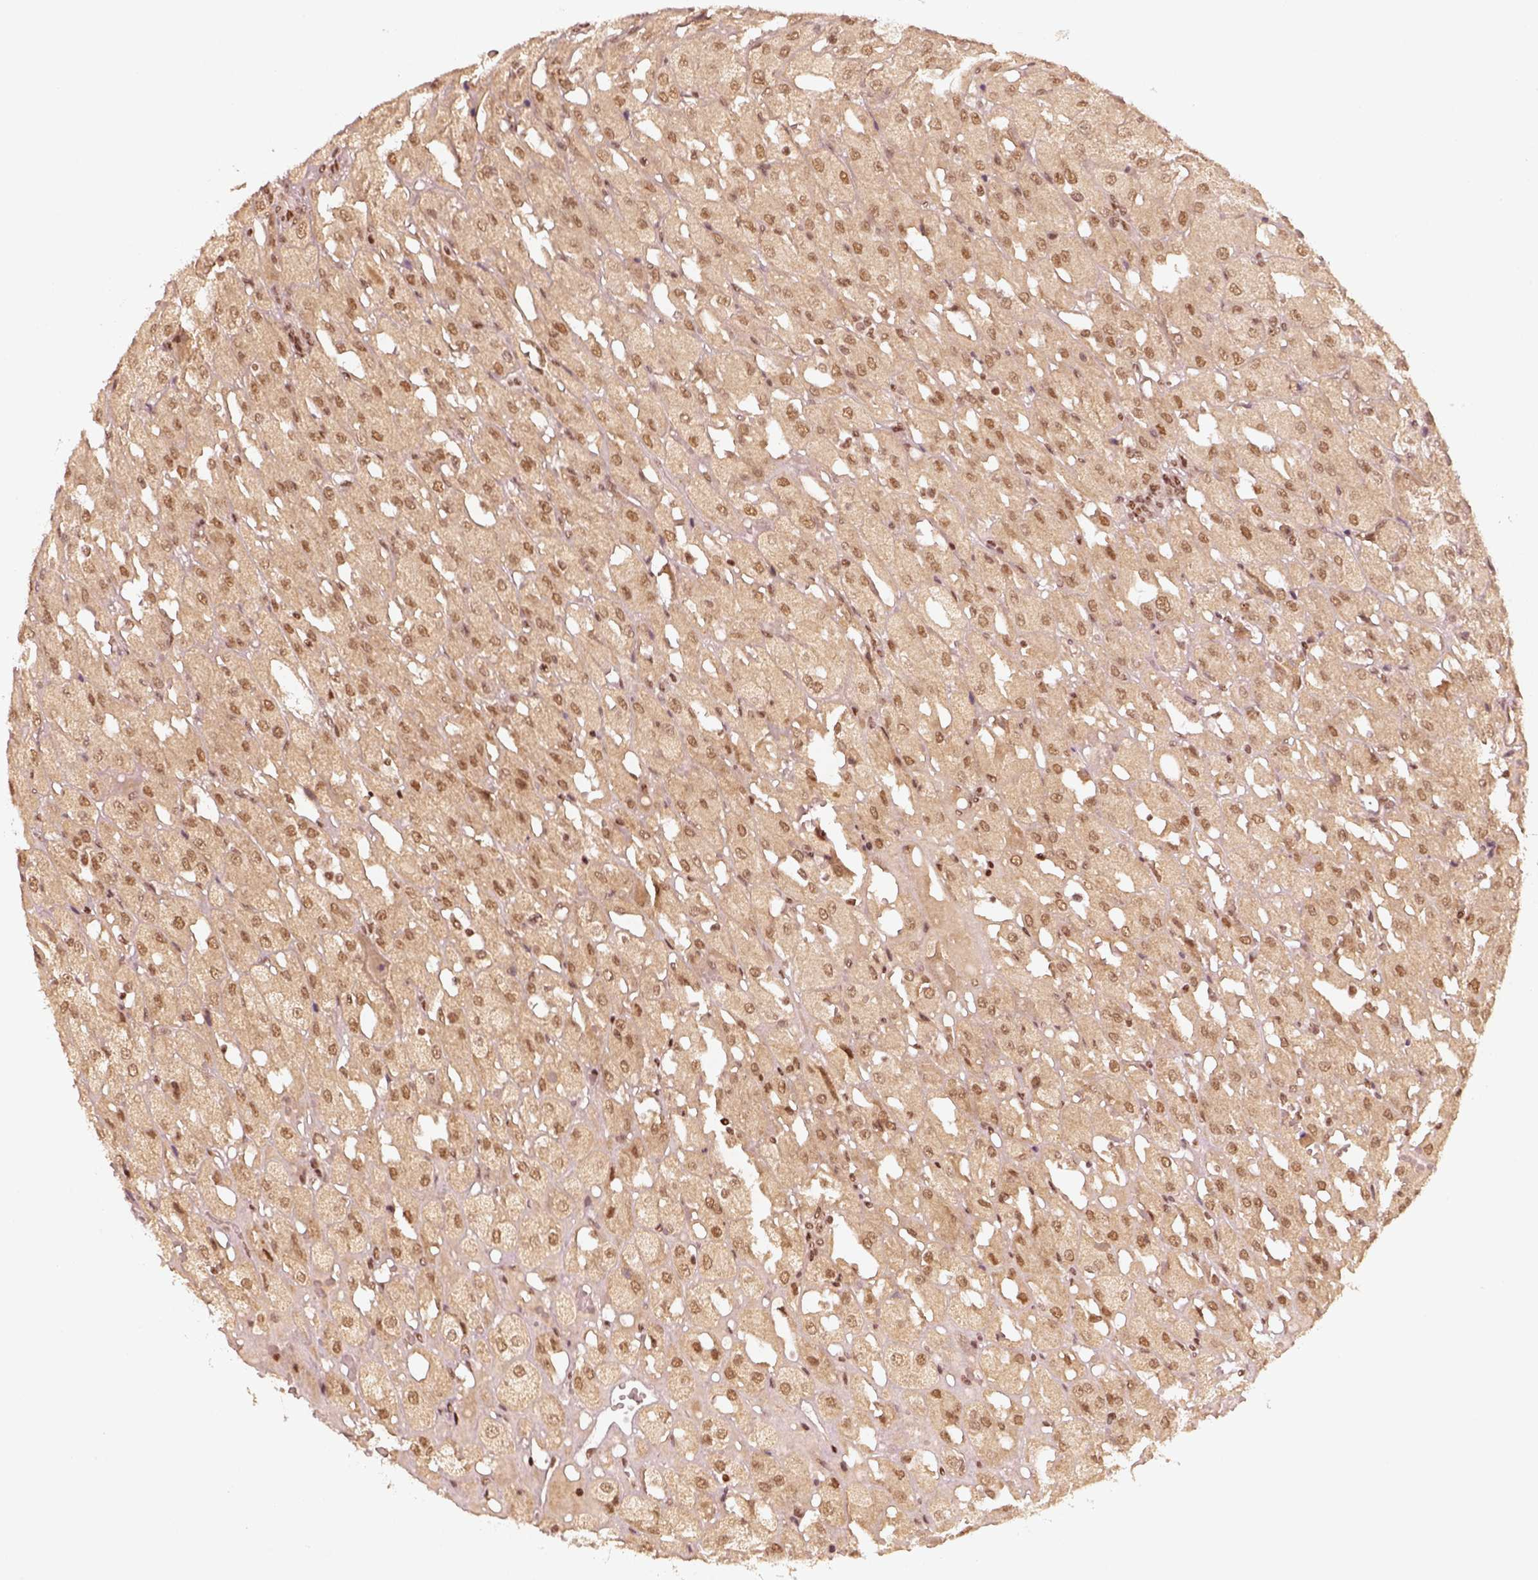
{"staining": {"intensity": "moderate", "quantity": ">75%", "location": "nuclear"}, "tissue": "renal cancer", "cell_type": "Tumor cells", "image_type": "cancer", "snomed": [{"axis": "morphology", "description": "Adenocarcinoma, NOS"}, {"axis": "topography", "description": "Kidney"}], "caption": "Moderate nuclear protein expression is appreciated in about >75% of tumor cells in renal cancer (adenocarcinoma).", "gene": "GMEB2", "patient": {"sex": "male", "age": 72}}